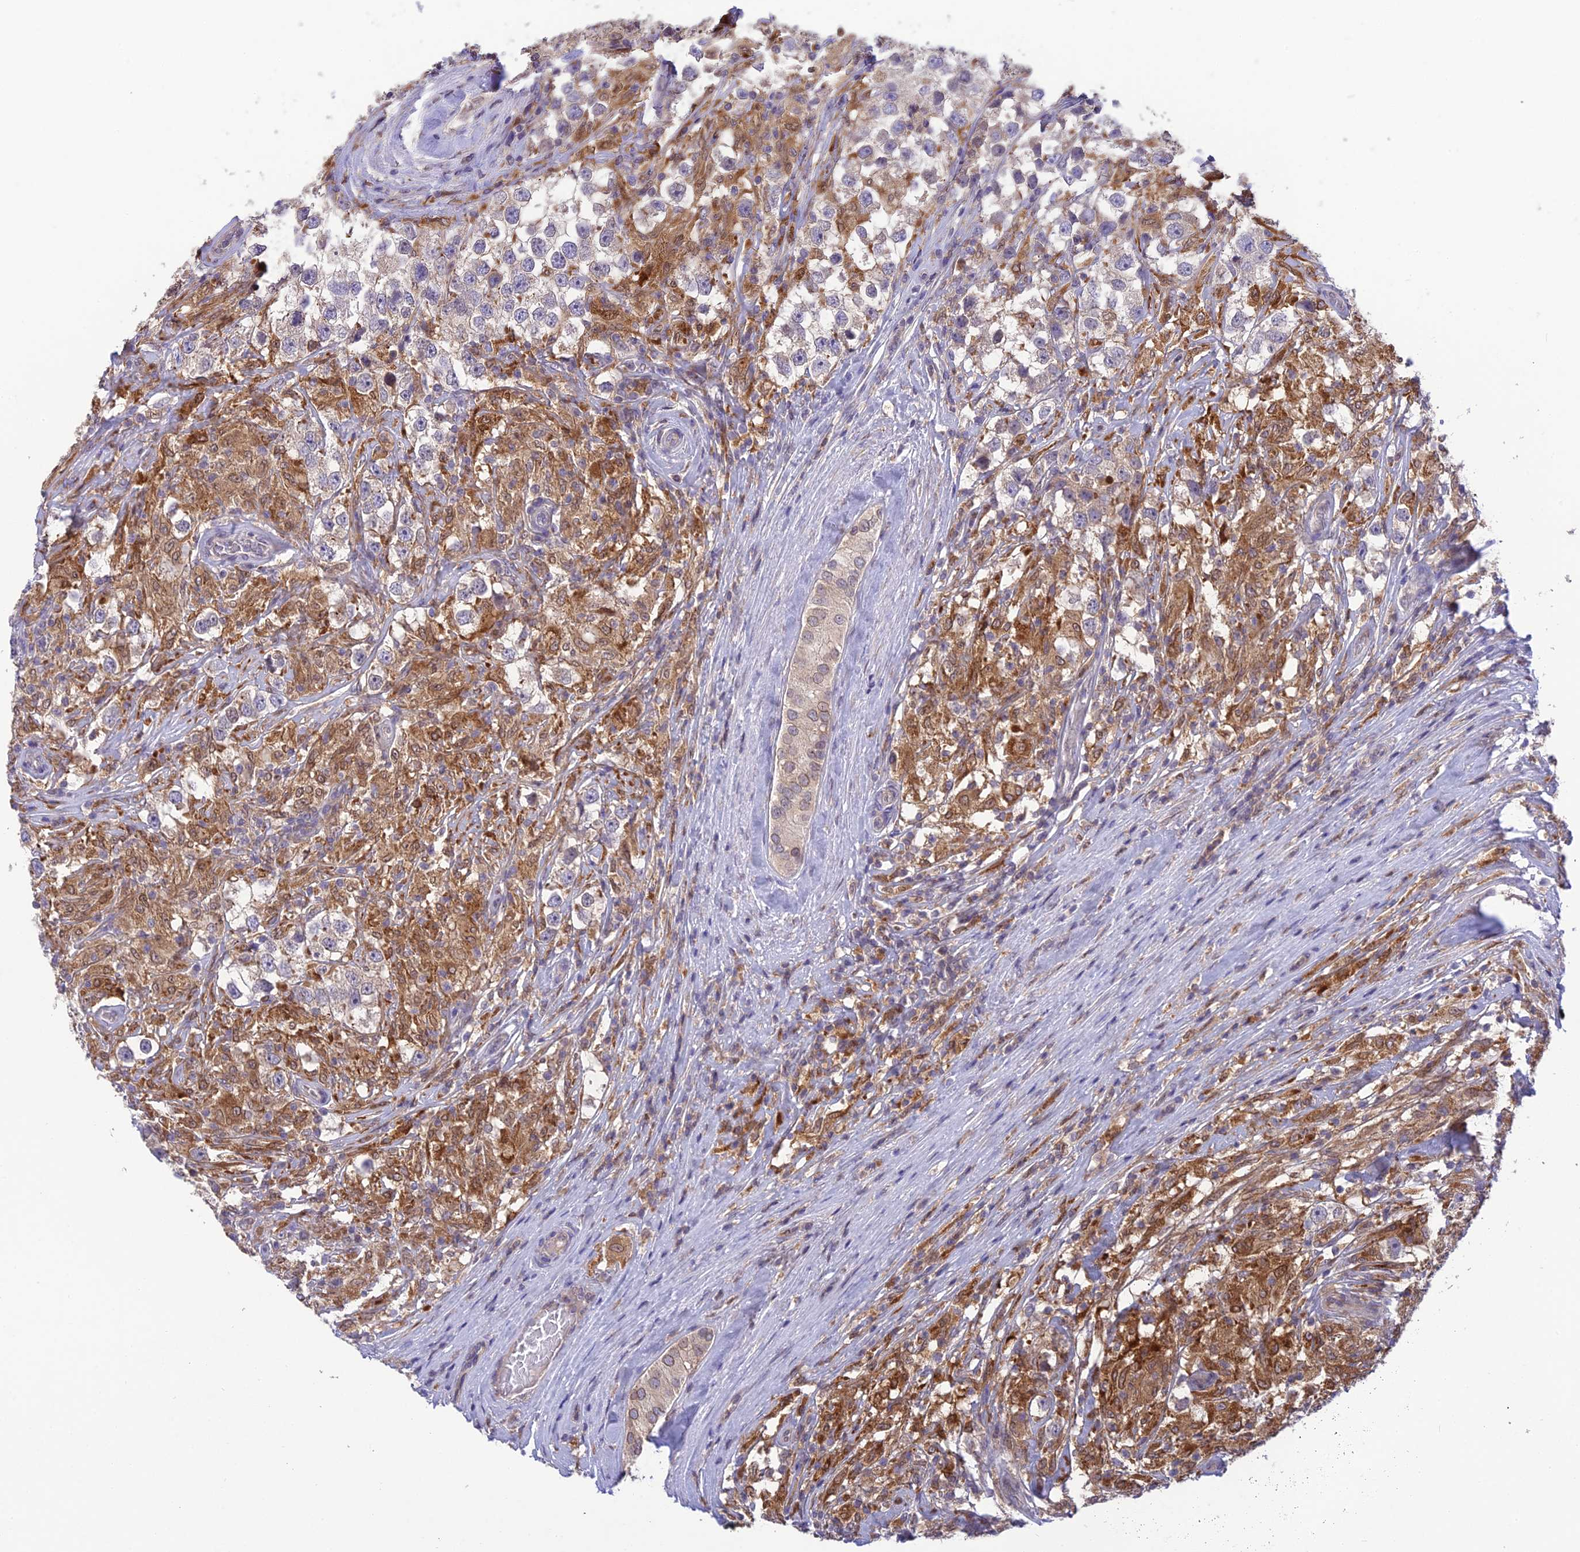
{"staining": {"intensity": "negative", "quantity": "none", "location": "none"}, "tissue": "testis cancer", "cell_type": "Tumor cells", "image_type": "cancer", "snomed": [{"axis": "morphology", "description": "Seminoma, NOS"}, {"axis": "topography", "description": "Testis"}], "caption": "High magnification brightfield microscopy of seminoma (testis) stained with DAB (brown) and counterstained with hematoxylin (blue): tumor cells show no significant positivity. (DAB IHC, high magnification).", "gene": "BMT2", "patient": {"sex": "male", "age": 46}}